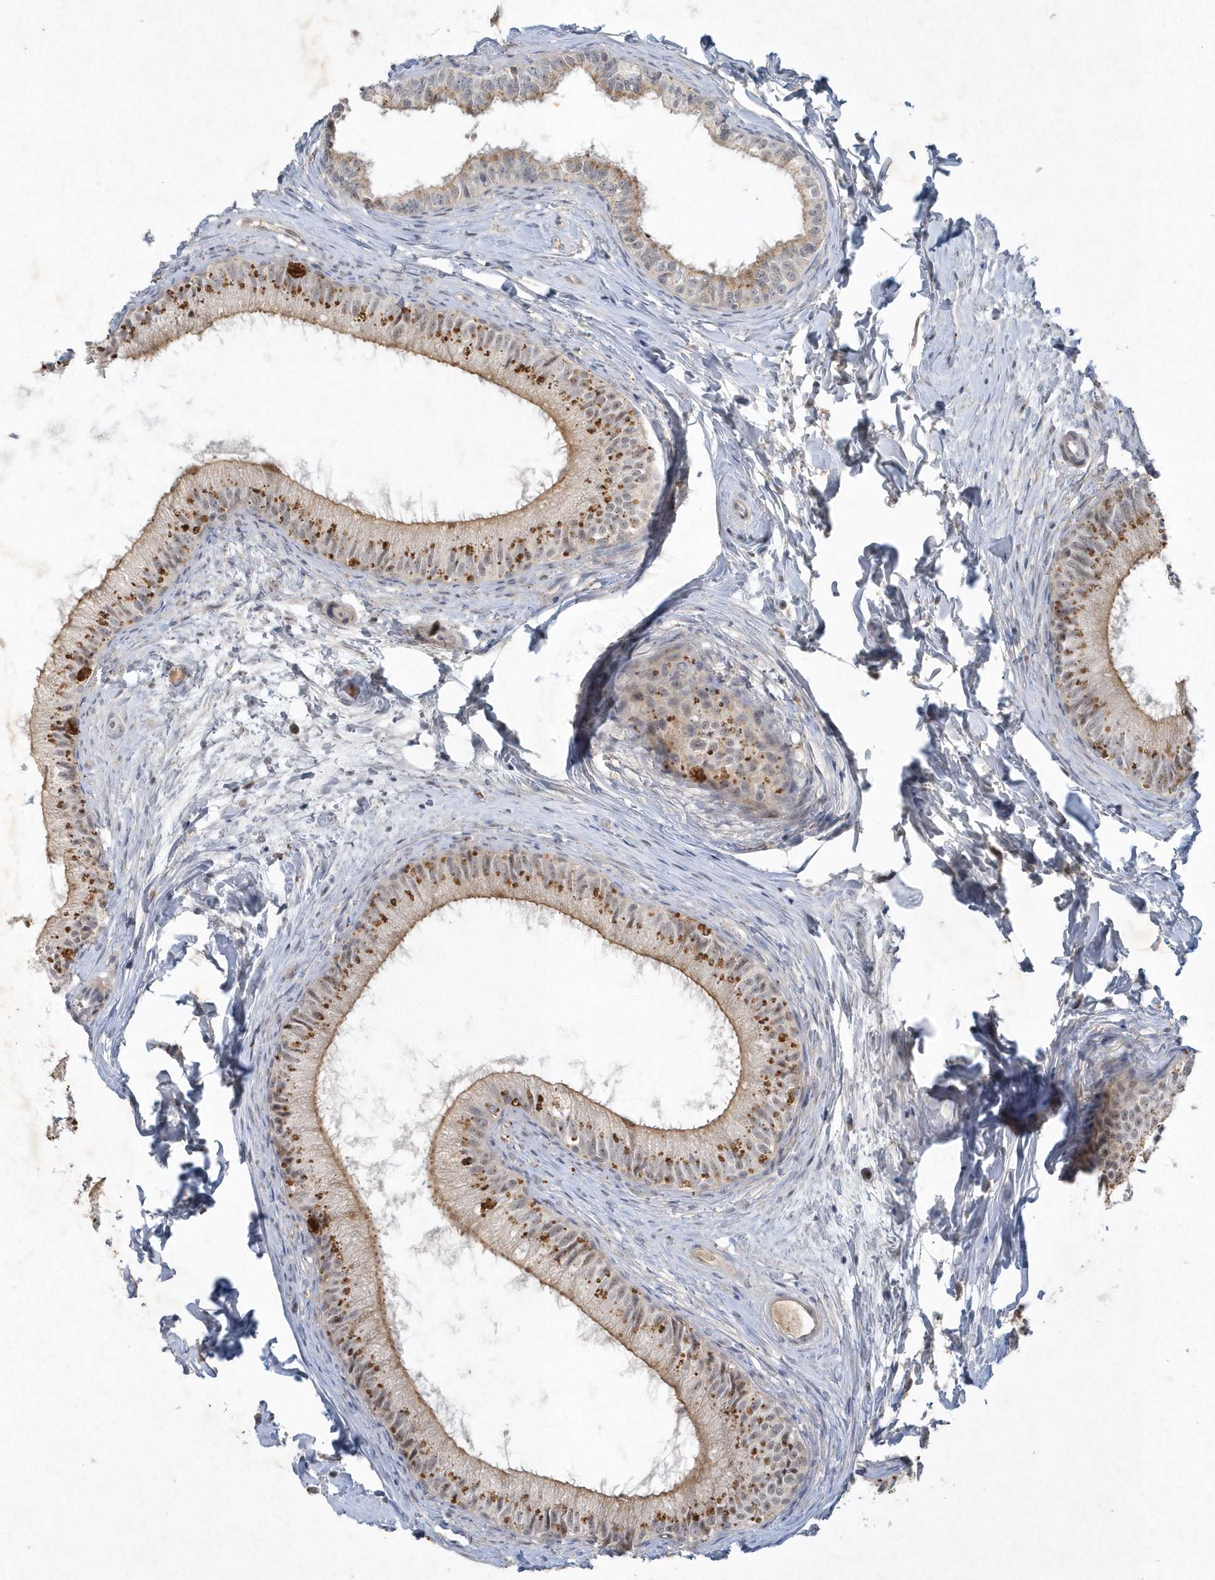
{"staining": {"intensity": "moderate", "quantity": "25%-75%", "location": "cytoplasmic/membranous"}, "tissue": "epididymis", "cell_type": "Glandular cells", "image_type": "normal", "snomed": [{"axis": "morphology", "description": "Normal tissue, NOS"}, {"axis": "topography", "description": "Epididymis"}], "caption": "High-power microscopy captured an IHC histopathology image of normal epididymis, revealing moderate cytoplasmic/membranous positivity in approximately 25%-75% of glandular cells. Nuclei are stained in blue.", "gene": "THG1L", "patient": {"sex": "male", "age": 34}}